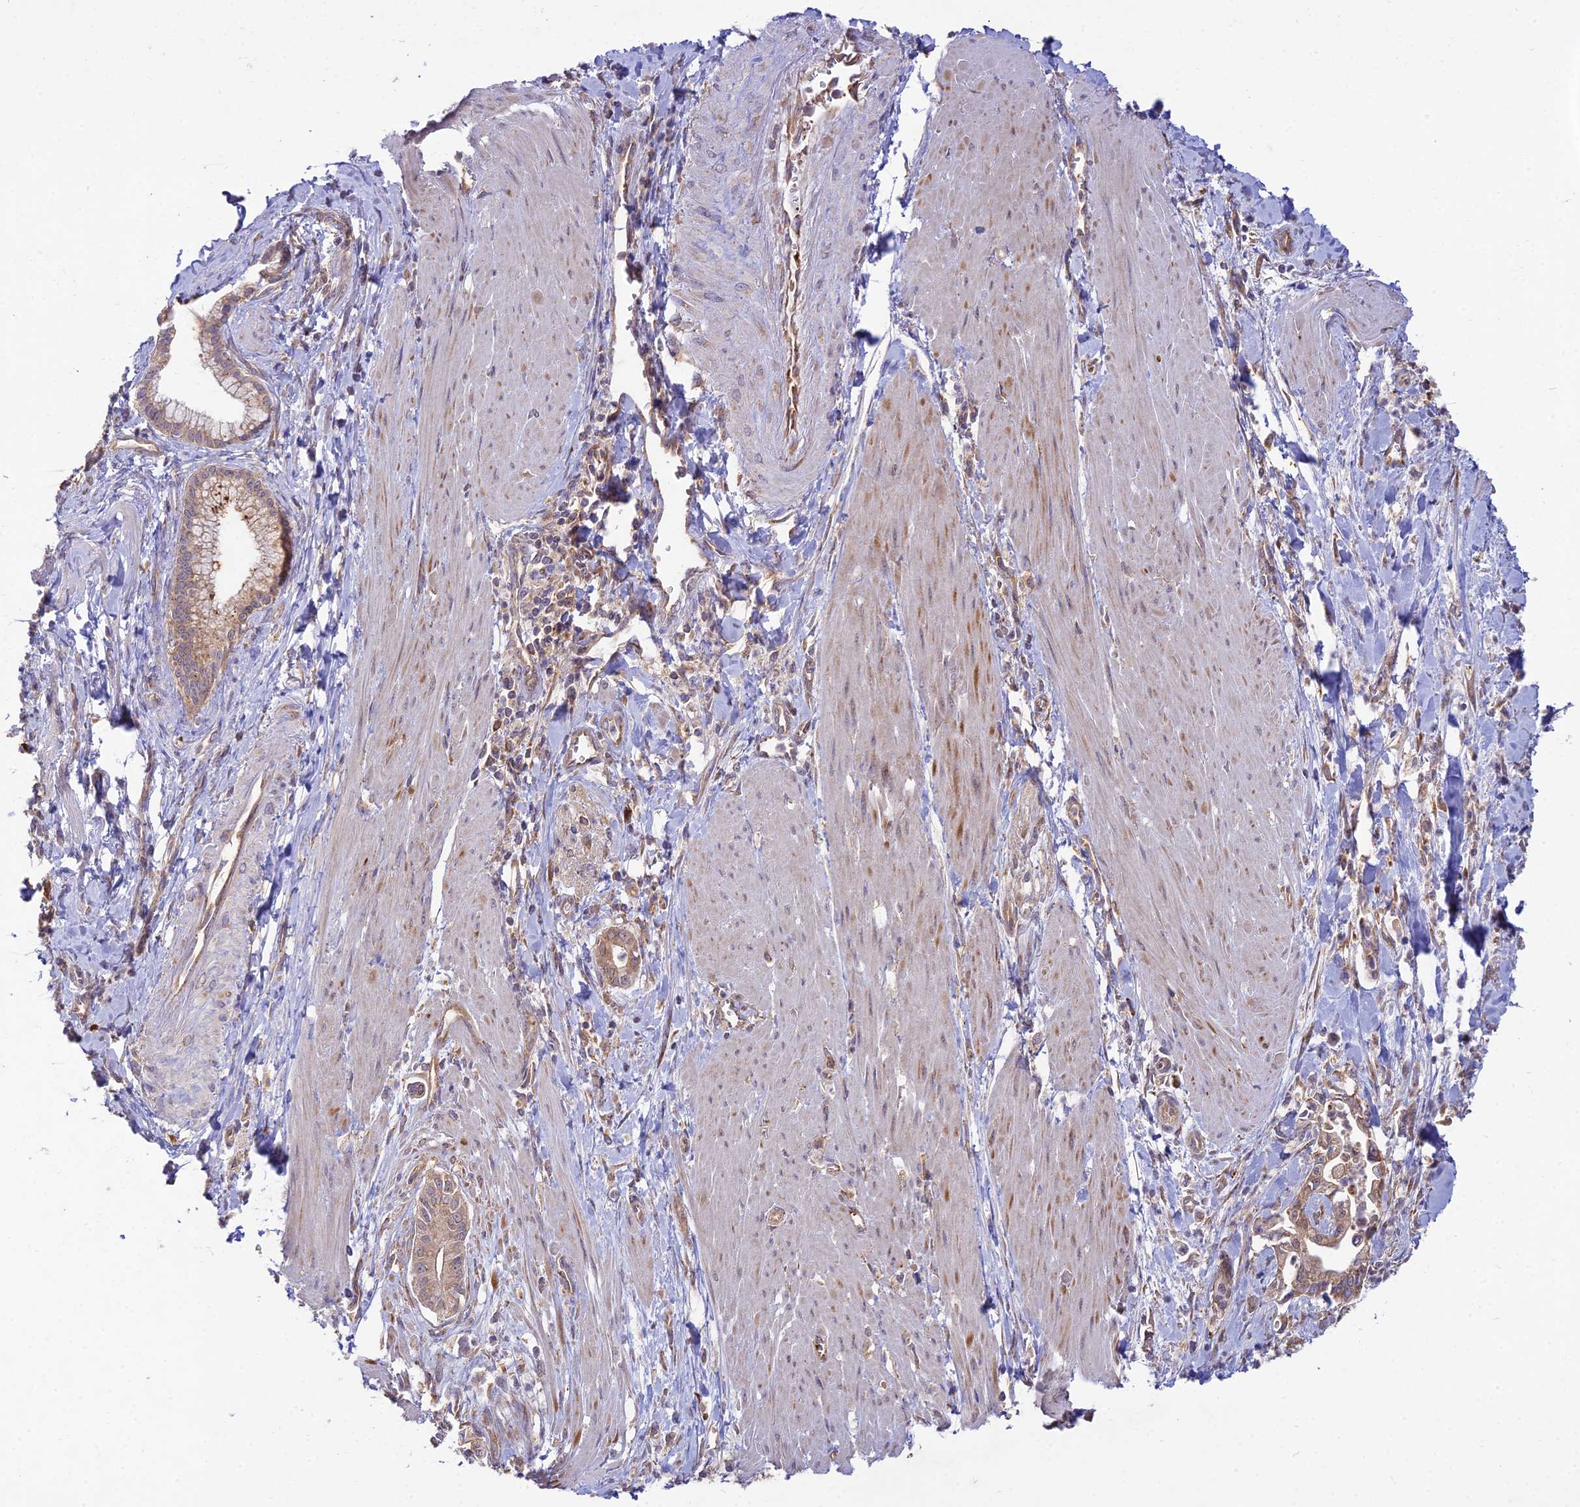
{"staining": {"intensity": "moderate", "quantity": "25%-75%", "location": "cytoplasmic/membranous"}, "tissue": "pancreatic cancer", "cell_type": "Tumor cells", "image_type": "cancer", "snomed": [{"axis": "morphology", "description": "Adenocarcinoma, NOS"}, {"axis": "topography", "description": "Pancreas"}], "caption": "Pancreatic cancer stained with IHC demonstrates moderate cytoplasmic/membranous expression in approximately 25%-75% of tumor cells.", "gene": "NXNL2", "patient": {"sex": "male", "age": 78}}